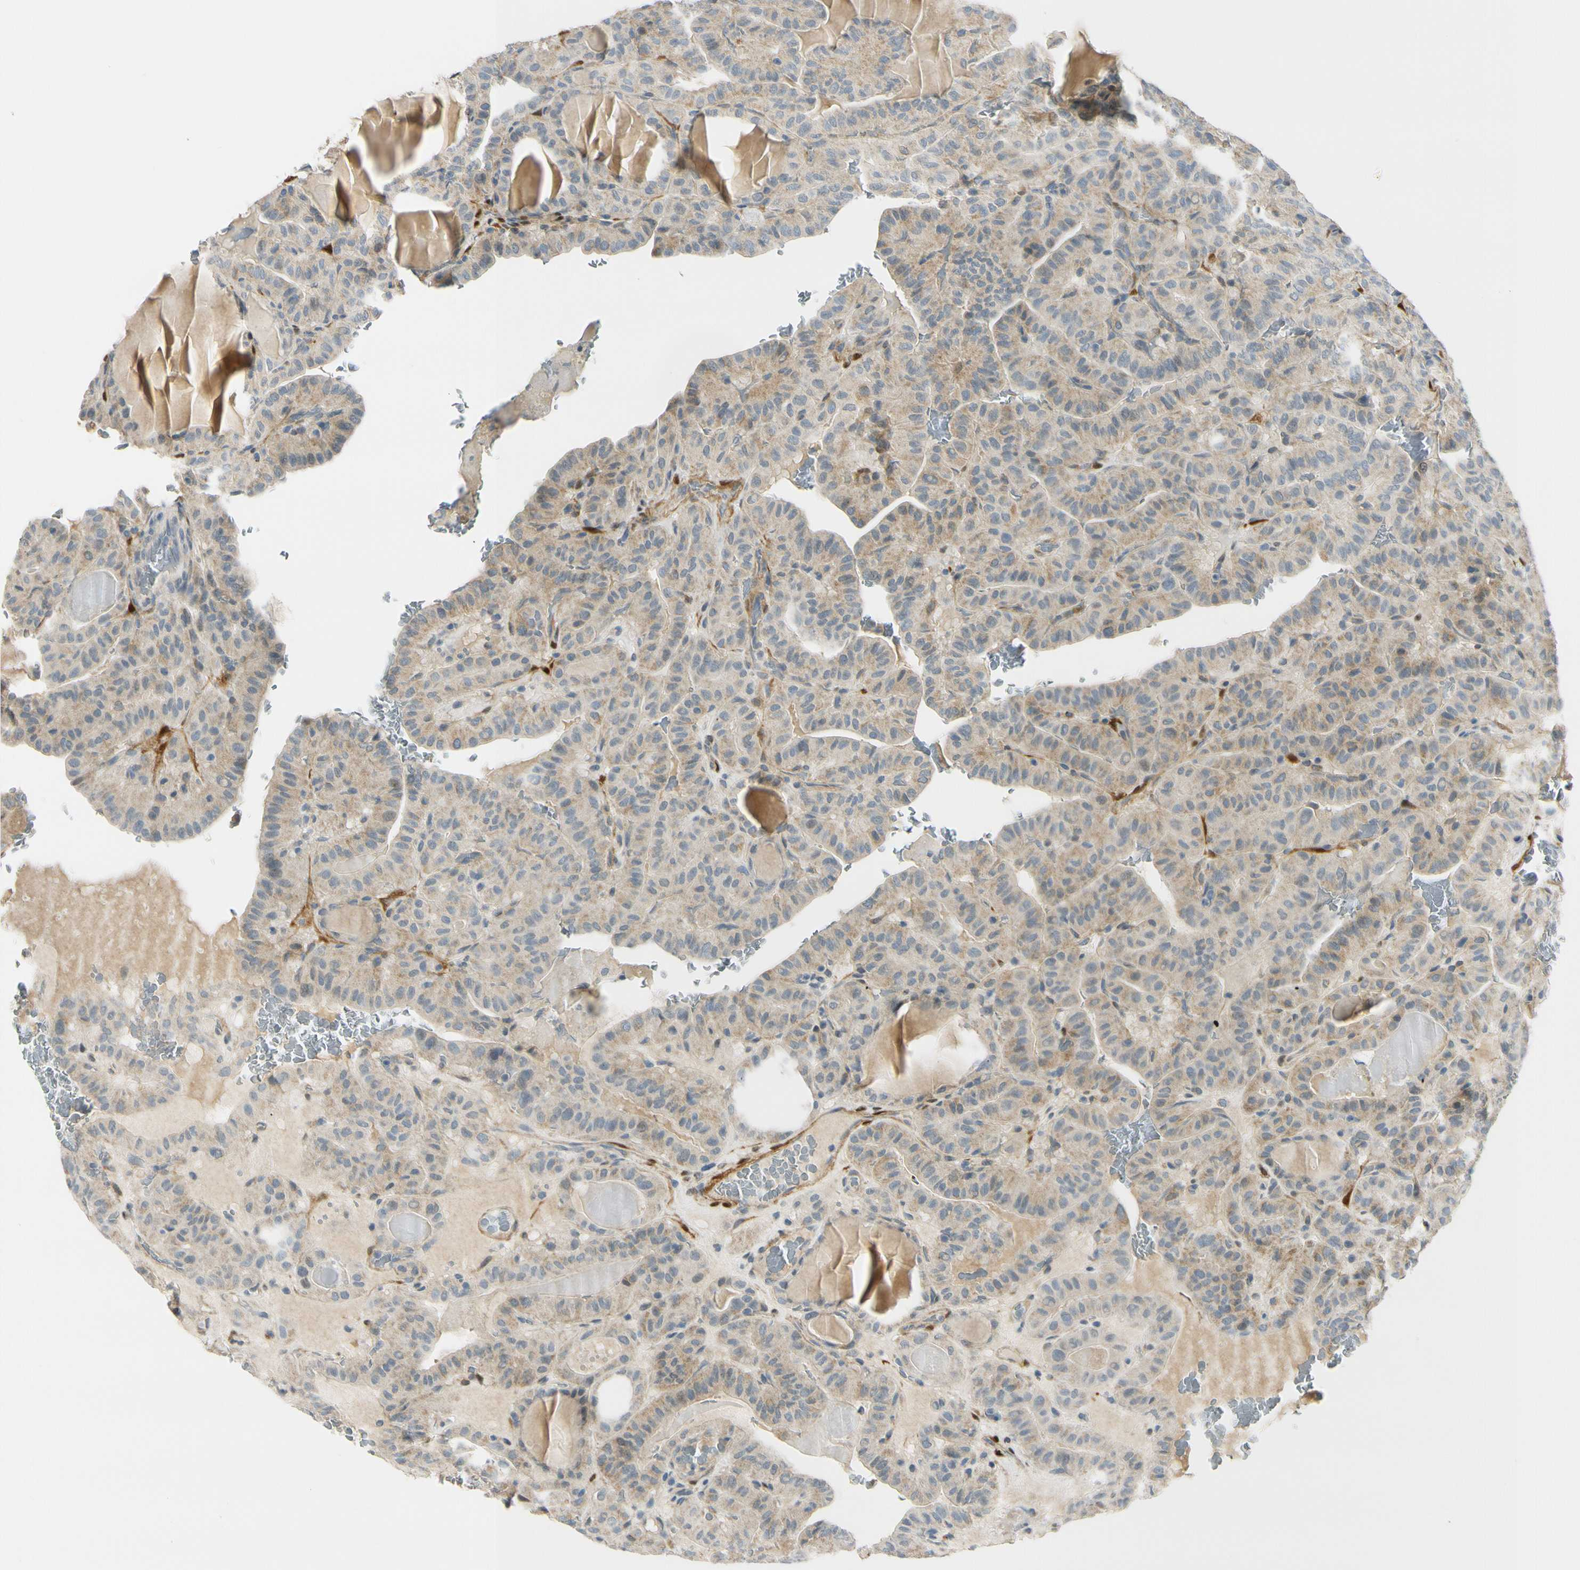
{"staining": {"intensity": "weak", "quantity": ">75%", "location": "cytoplasmic/membranous"}, "tissue": "thyroid cancer", "cell_type": "Tumor cells", "image_type": "cancer", "snomed": [{"axis": "morphology", "description": "Papillary adenocarcinoma, NOS"}, {"axis": "topography", "description": "Thyroid gland"}], "caption": "Protein staining displays weak cytoplasmic/membranous positivity in about >75% of tumor cells in papillary adenocarcinoma (thyroid).", "gene": "FHL2", "patient": {"sex": "male", "age": 77}}